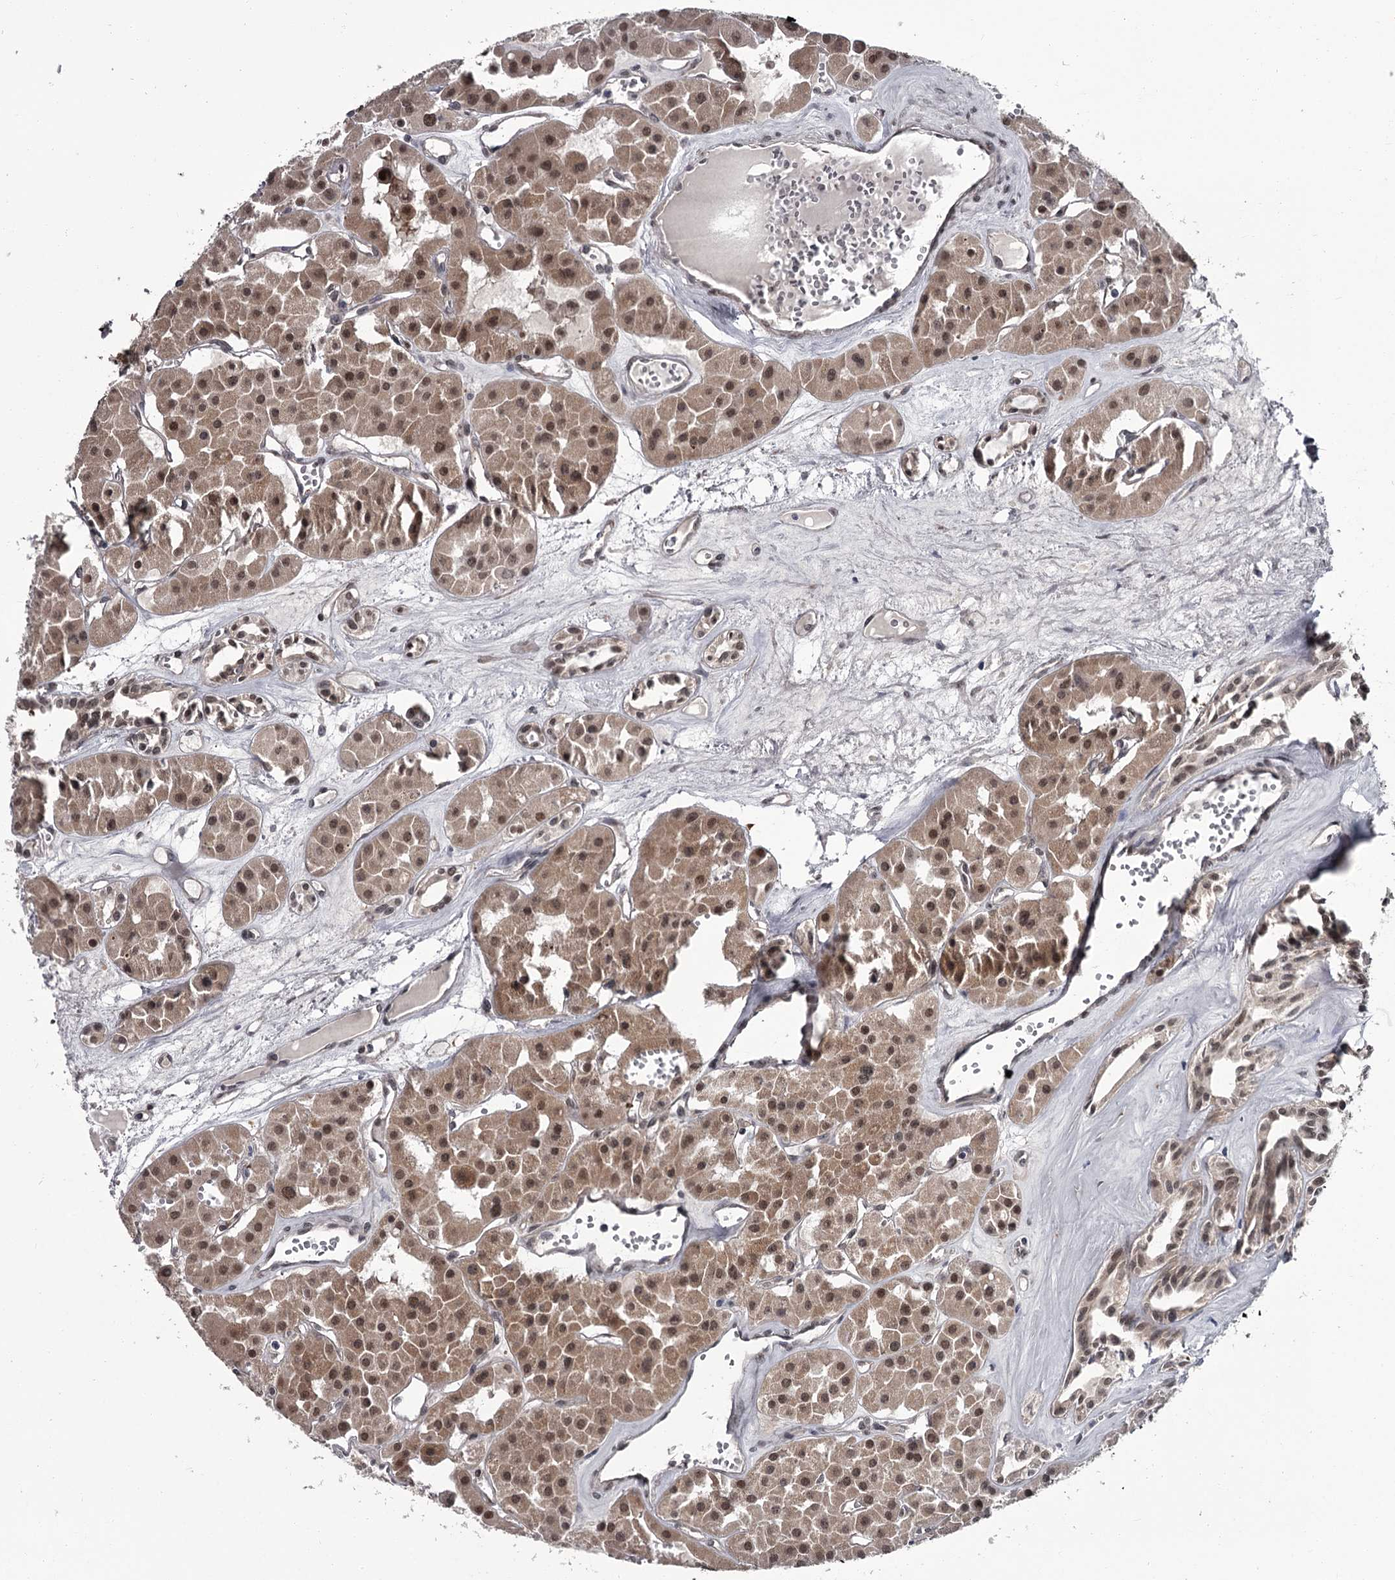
{"staining": {"intensity": "moderate", "quantity": ">75%", "location": "cytoplasmic/membranous,nuclear"}, "tissue": "renal cancer", "cell_type": "Tumor cells", "image_type": "cancer", "snomed": [{"axis": "morphology", "description": "Carcinoma, NOS"}, {"axis": "topography", "description": "Kidney"}], "caption": "Renal carcinoma stained for a protein (brown) displays moderate cytoplasmic/membranous and nuclear positive staining in approximately >75% of tumor cells.", "gene": "PRPF40B", "patient": {"sex": "female", "age": 75}}